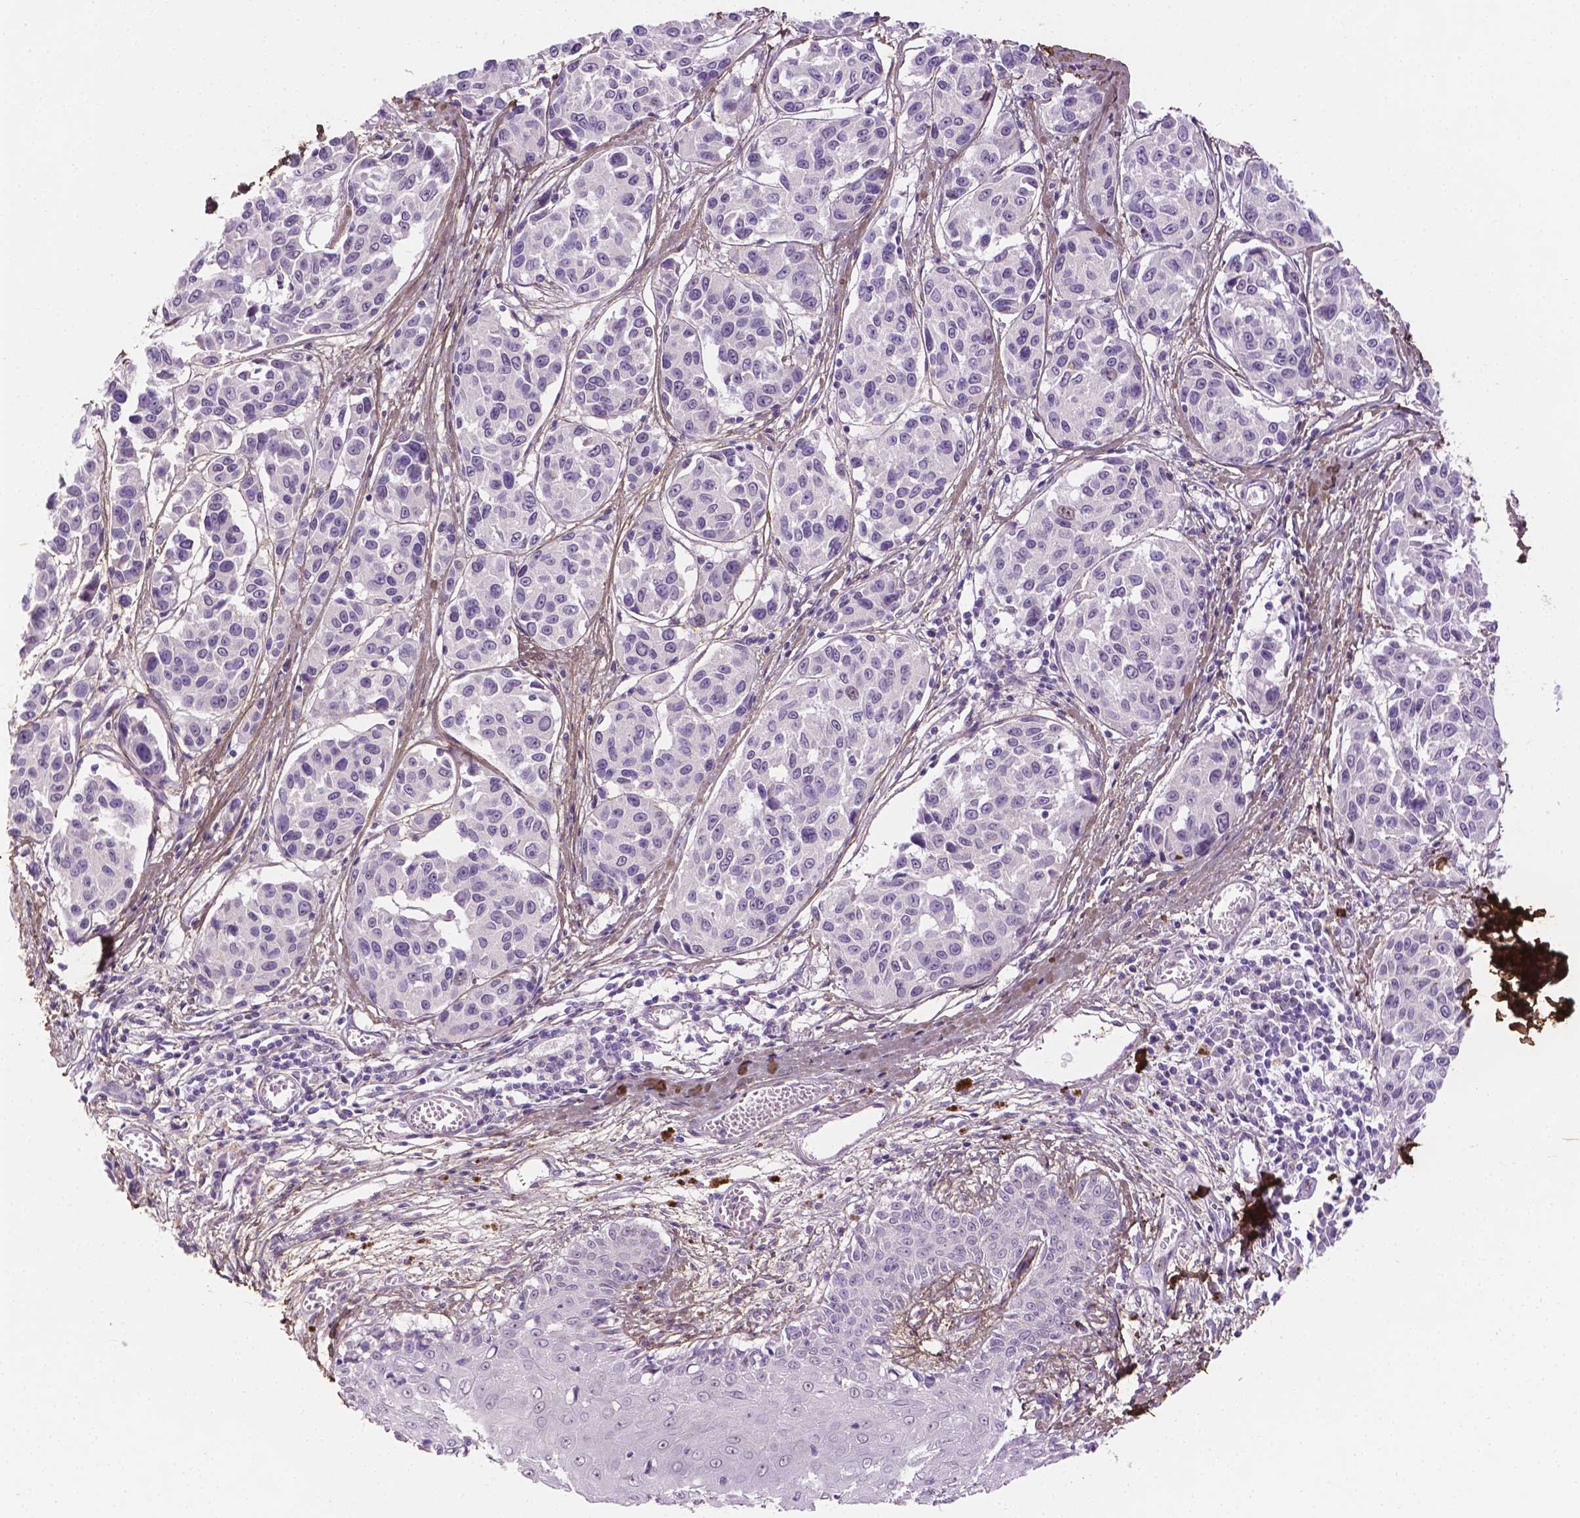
{"staining": {"intensity": "negative", "quantity": "none", "location": "none"}, "tissue": "melanoma", "cell_type": "Tumor cells", "image_type": "cancer", "snomed": [{"axis": "morphology", "description": "Malignant melanoma, NOS"}, {"axis": "topography", "description": "Skin"}], "caption": "This is an IHC image of human melanoma. There is no positivity in tumor cells.", "gene": "DLG2", "patient": {"sex": "female", "age": 66}}